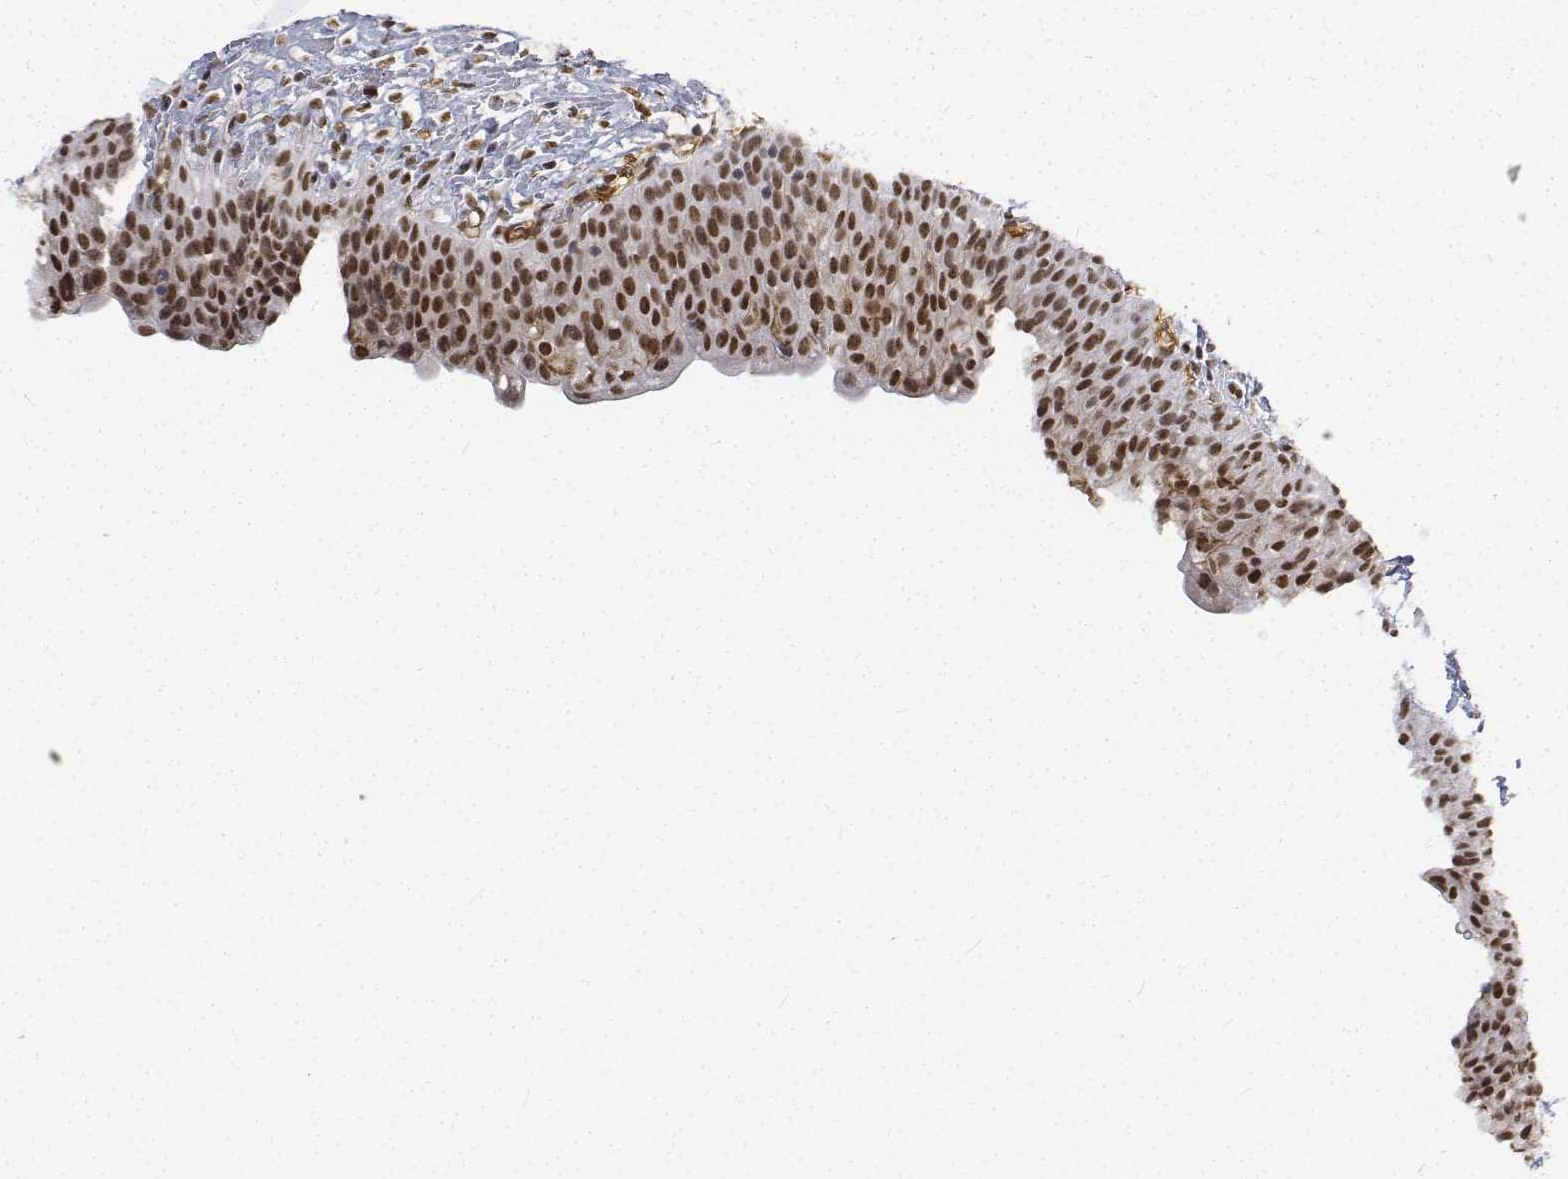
{"staining": {"intensity": "strong", "quantity": ">75%", "location": "nuclear"}, "tissue": "urinary bladder", "cell_type": "Urothelial cells", "image_type": "normal", "snomed": [{"axis": "morphology", "description": "Normal tissue, NOS"}, {"axis": "topography", "description": "Urinary bladder"}, {"axis": "topography", "description": "Prostate"}], "caption": "Immunohistochemical staining of benign human urinary bladder demonstrates high levels of strong nuclear expression in about >75% of urothelial cells.", "gene": "ATRX", "patient": {"sex": "male", "age": 76}}